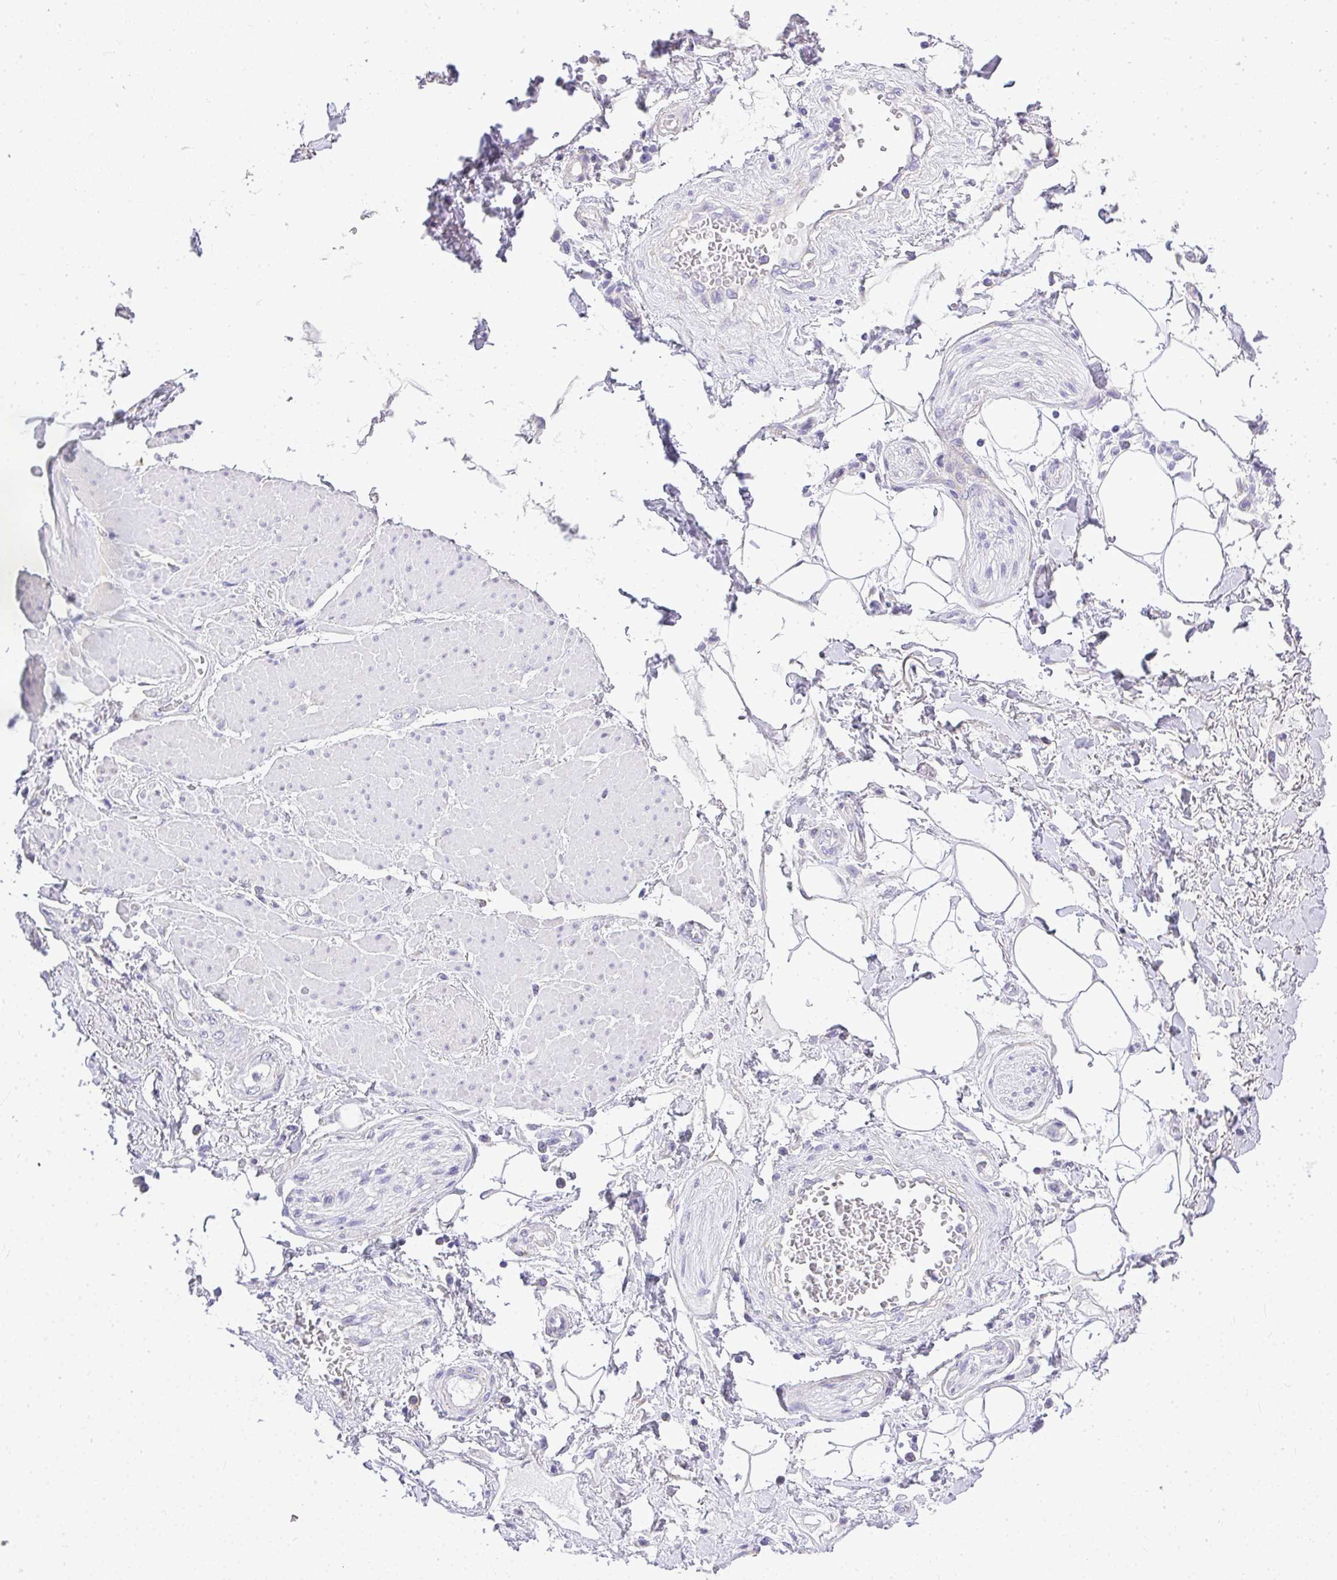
{"staining": {"intensity": "negative", "quantity": "none", "location": "none"}, "tissue": "adipose tissue", "cell_type": "Adipocytes", "image_type": "normal", "snomed": [{"axis": "morphology", "description": "Normal tissue, NOS"}, {"axis": "topography", "description": "Vagina"}, {"axis": "topography", "description": "Peripheral nerve tissue"}], "caption": "IHC of benign adipose tissue demonstrates no expression in adipocytes.", "gene": "PLPPR3", "patient": {"sex": "female", "age": 71}}